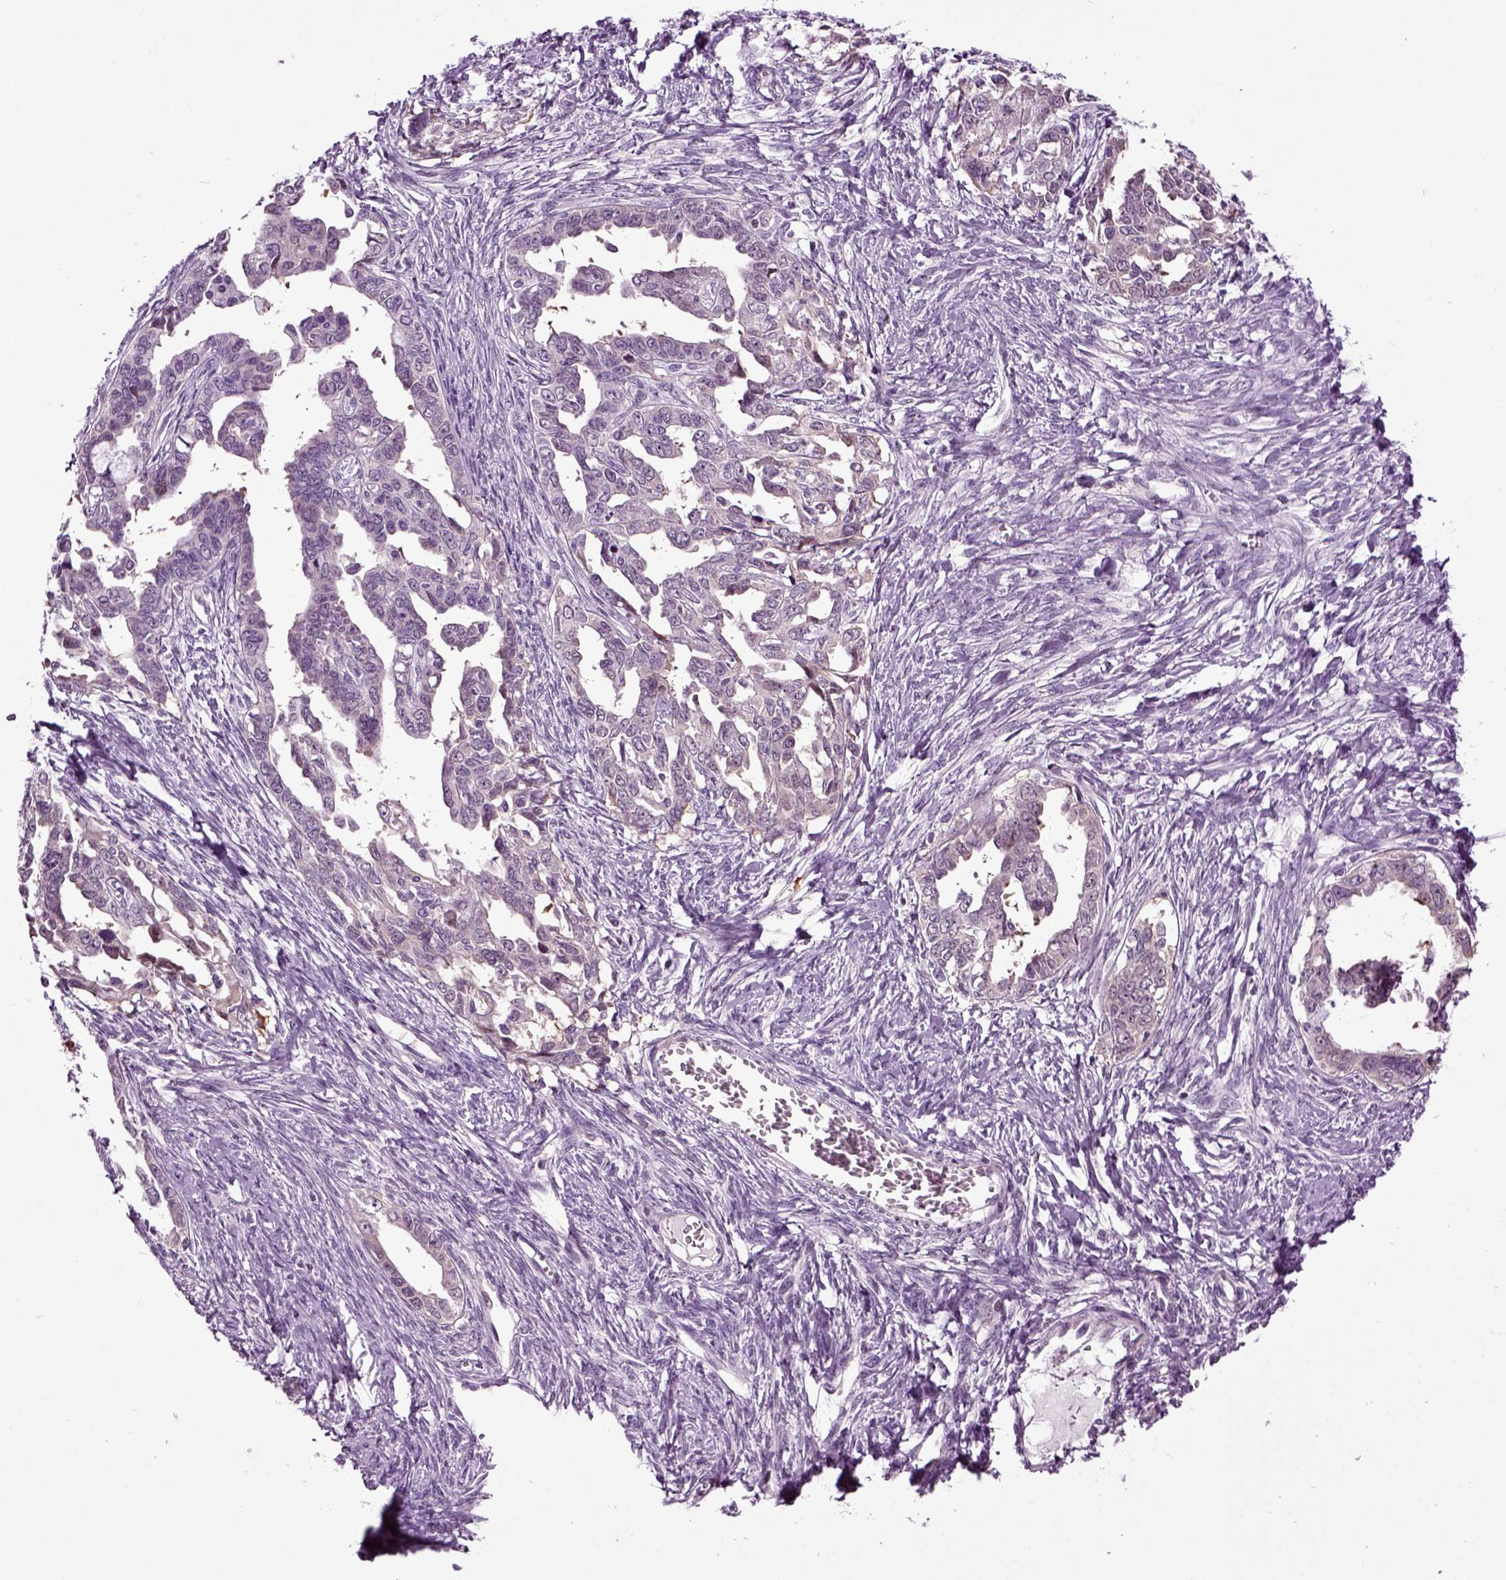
{"staining": {"intensity": "negative", "quantity": "none", "location": "none"}, "tissue": "ovarian cancer", "cell_type": "Tumor cells", "image_type": "cancer", "snomed": [{"axis": "morphology", "description": "Cystadenocarcinoma, serous, NOS"}, {"axis": "topography", "description": "Ovary"}], "caption": "A histopathology image of ovarian cancer stained for a protein demonstrates no brown staining in tumor cells. (DAB immunohistochemistry (IHC) with hematoxylin counter stain).", "gene": "PLCH2", "patient": {"sex": "female", "age": 69}}